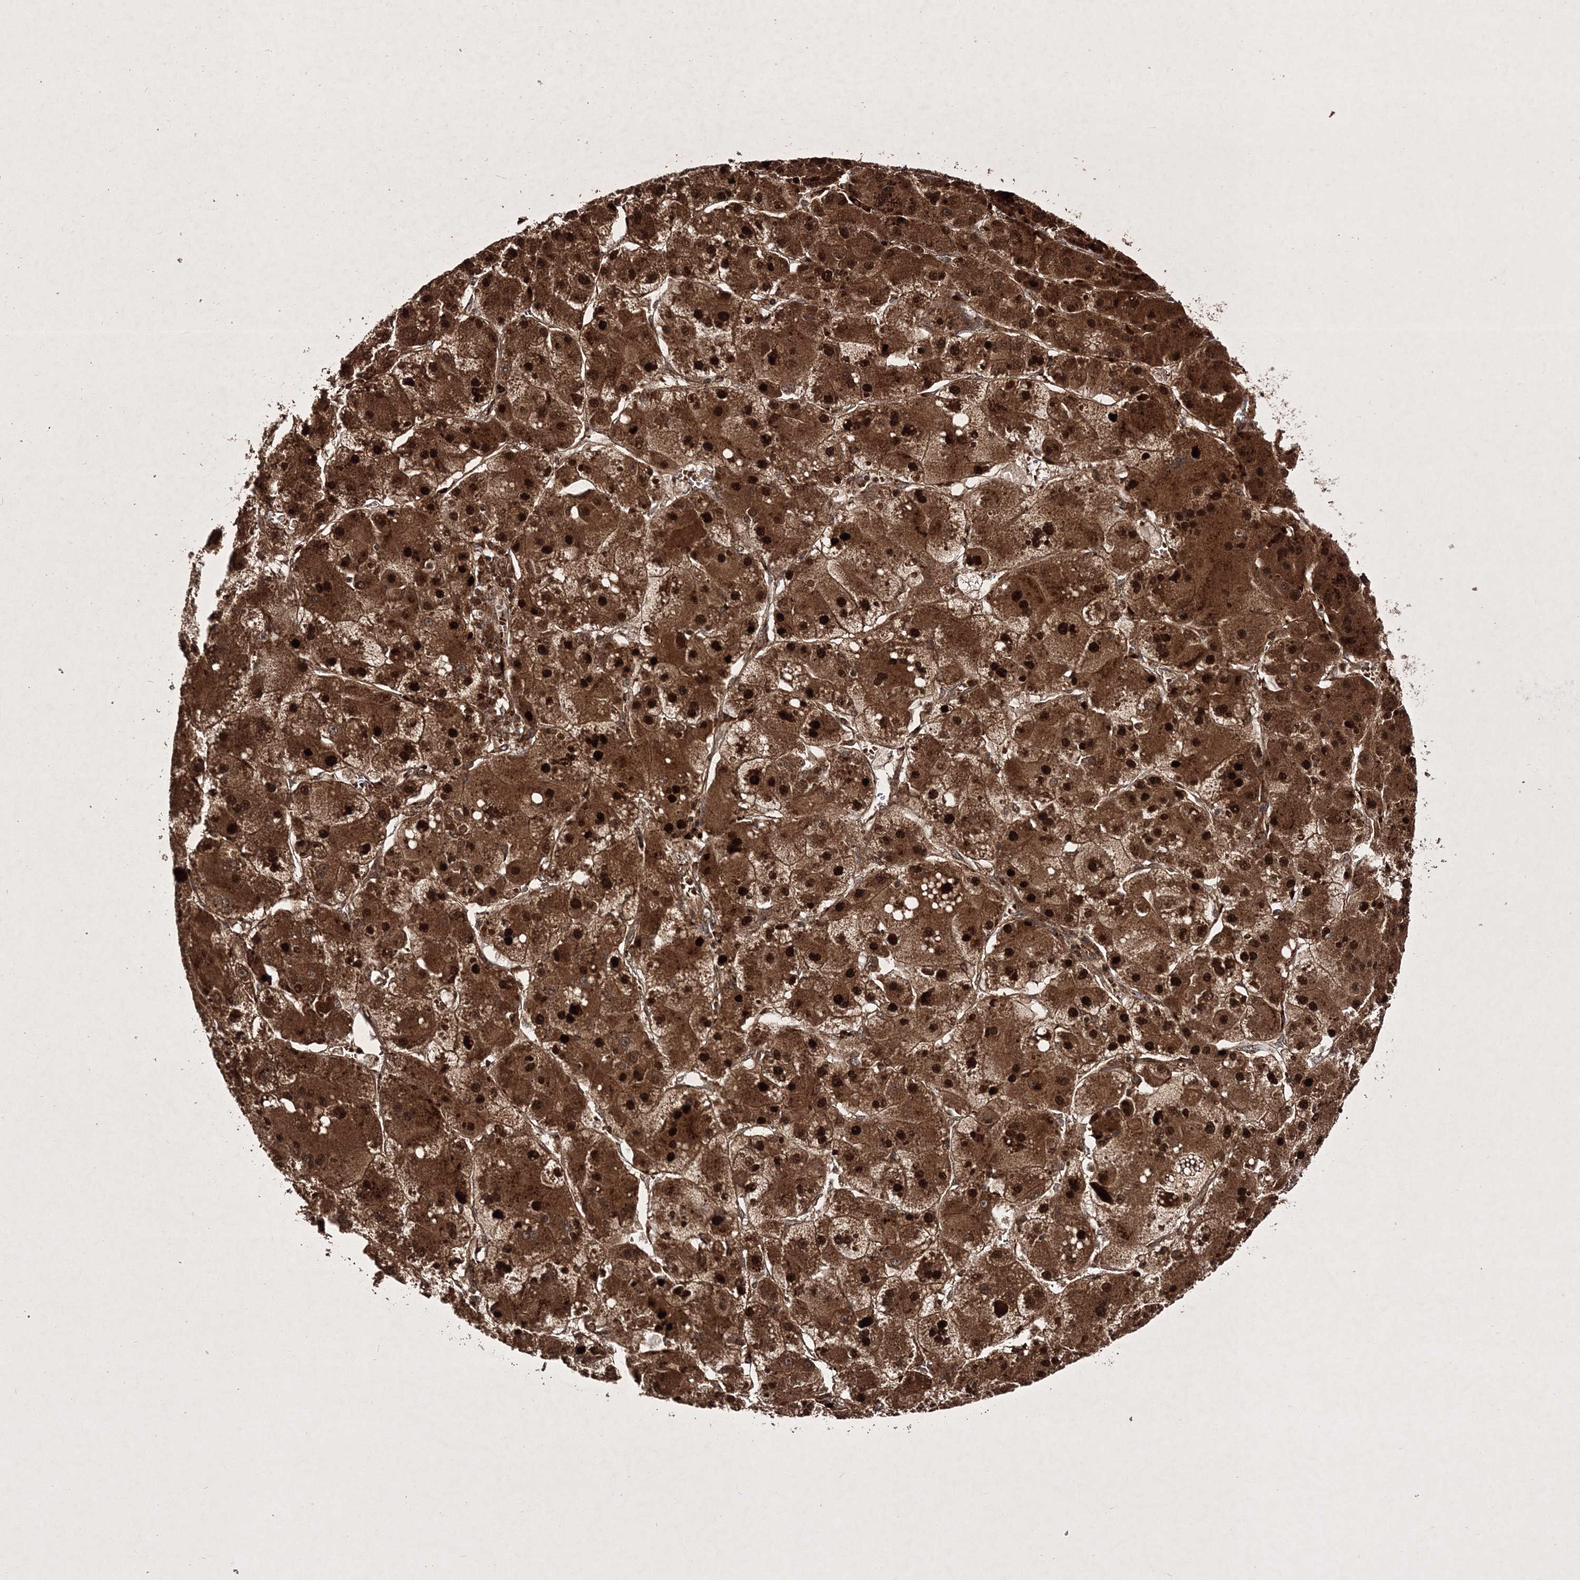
{"staining": {"intensity": "strong", "quantity": ">75%", "location": "cytoplasmic/membranous,nuclear"}, "tissue": "liver cancer", "cell_type": "Tumor cells", "image_type": "cancer", "snomed": [{"axis": "morphology", "description": "Carcinoma, Hepatocellular, NOS"}, {"axis": "topography", "description": "Liver"}], "caption": "Immunohistochemistry (IHC) histopathology image of liver hepatocellular carcinoma stained for a protein (brown), which reveals high levels of strong cytoplasmic/membranous and nuclear expression in approximately >75% of tumor cells.", "gene": "DNAJC13", "patient": {"sex": "female", "age": 73}}